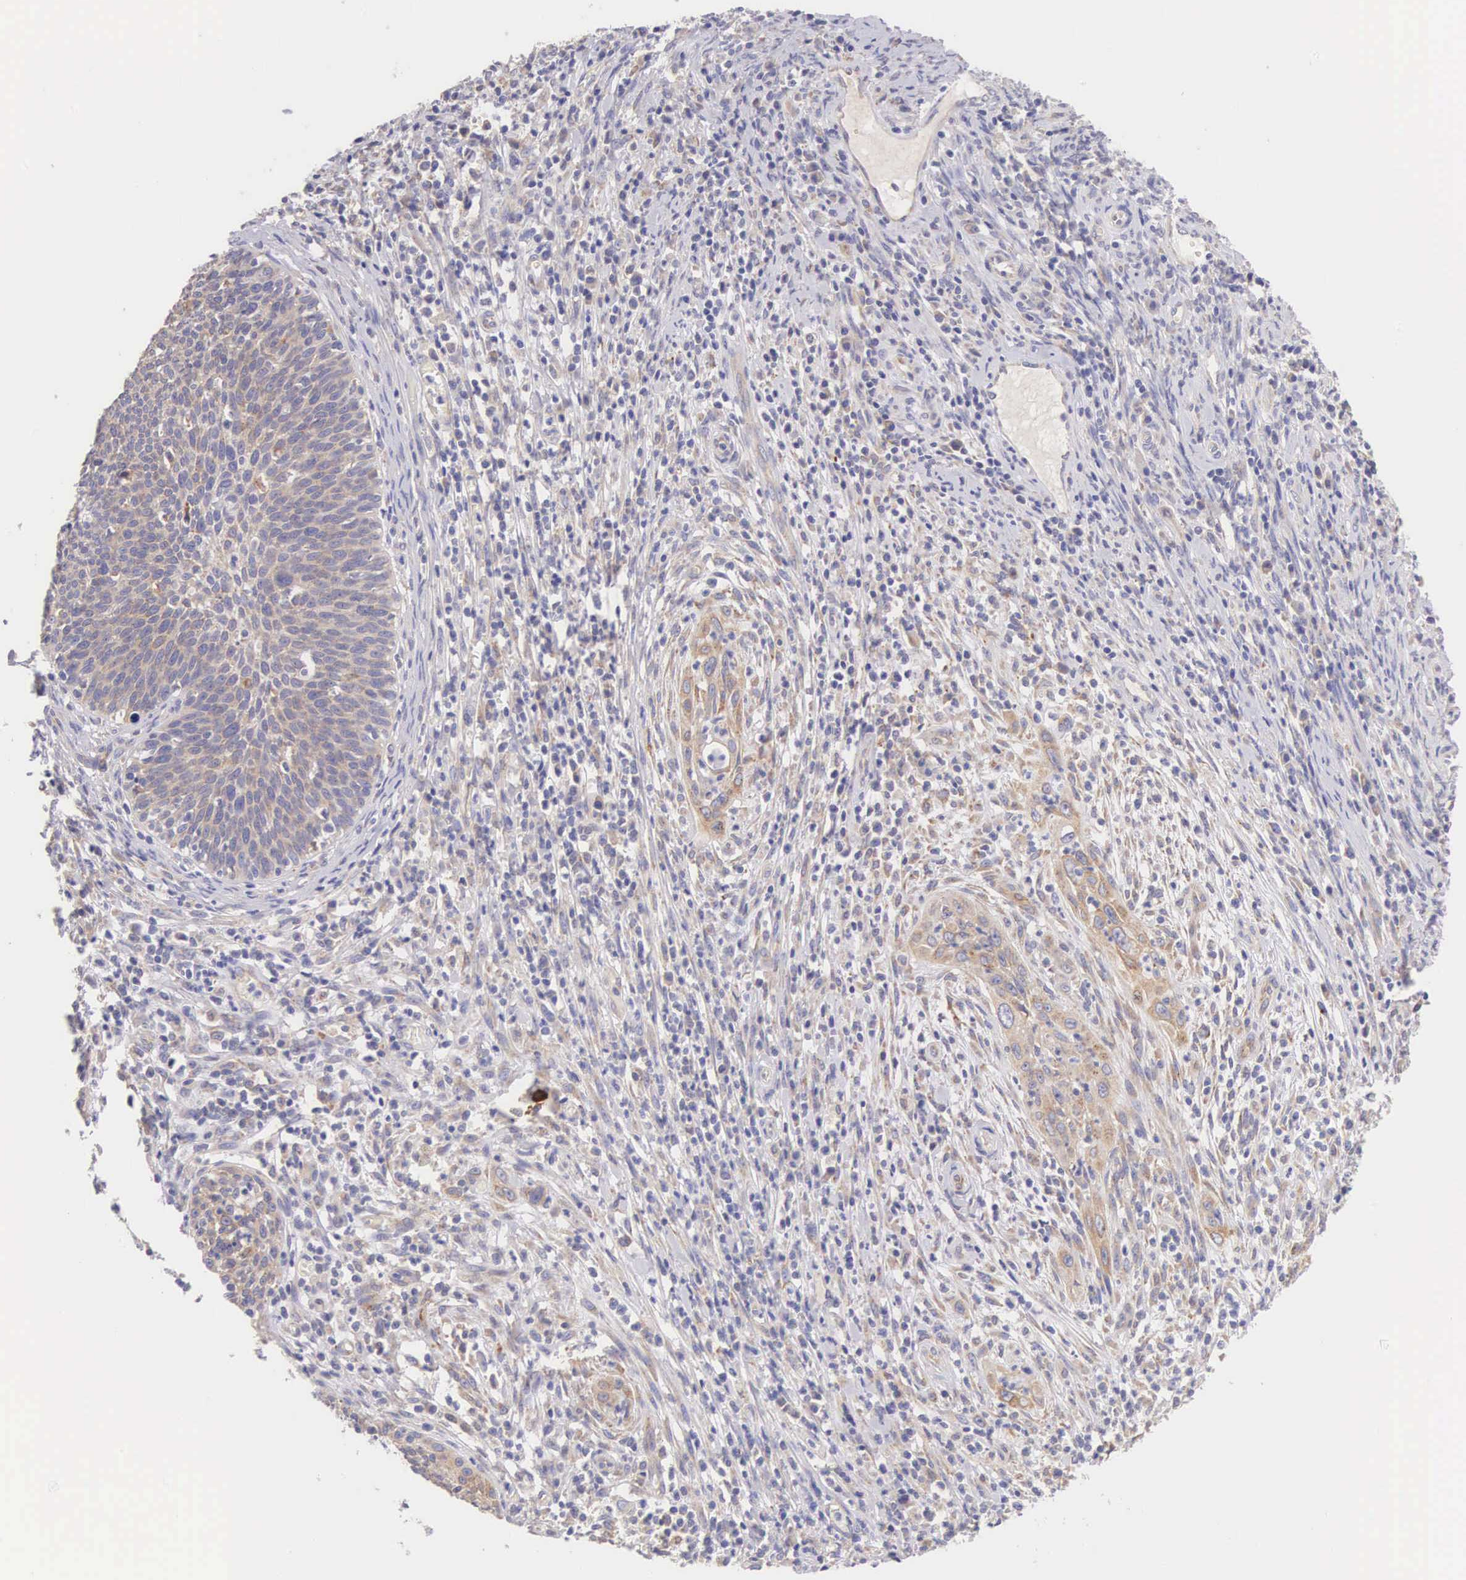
{"staining": {"intensity": "weak", "quantity": ">75%", "location": "cytoplasmic/membranous"}, "tissue": "cervical cancer", "cell_type": "Tumor cells", "image_type": "cancer", "snomed": [{"axis": "morphology", "description": "Squamous cell carcinoma, NOS"}, {"axis": "topography", "description": "Cervix"}], "caption": "Human cervical cancer (squamous cell carcinoma) stained with a protein marker demonstrates weak staining in tumor cells.", "gene": "NSDHL", "patient": {"sex": "female", "age": 41}}